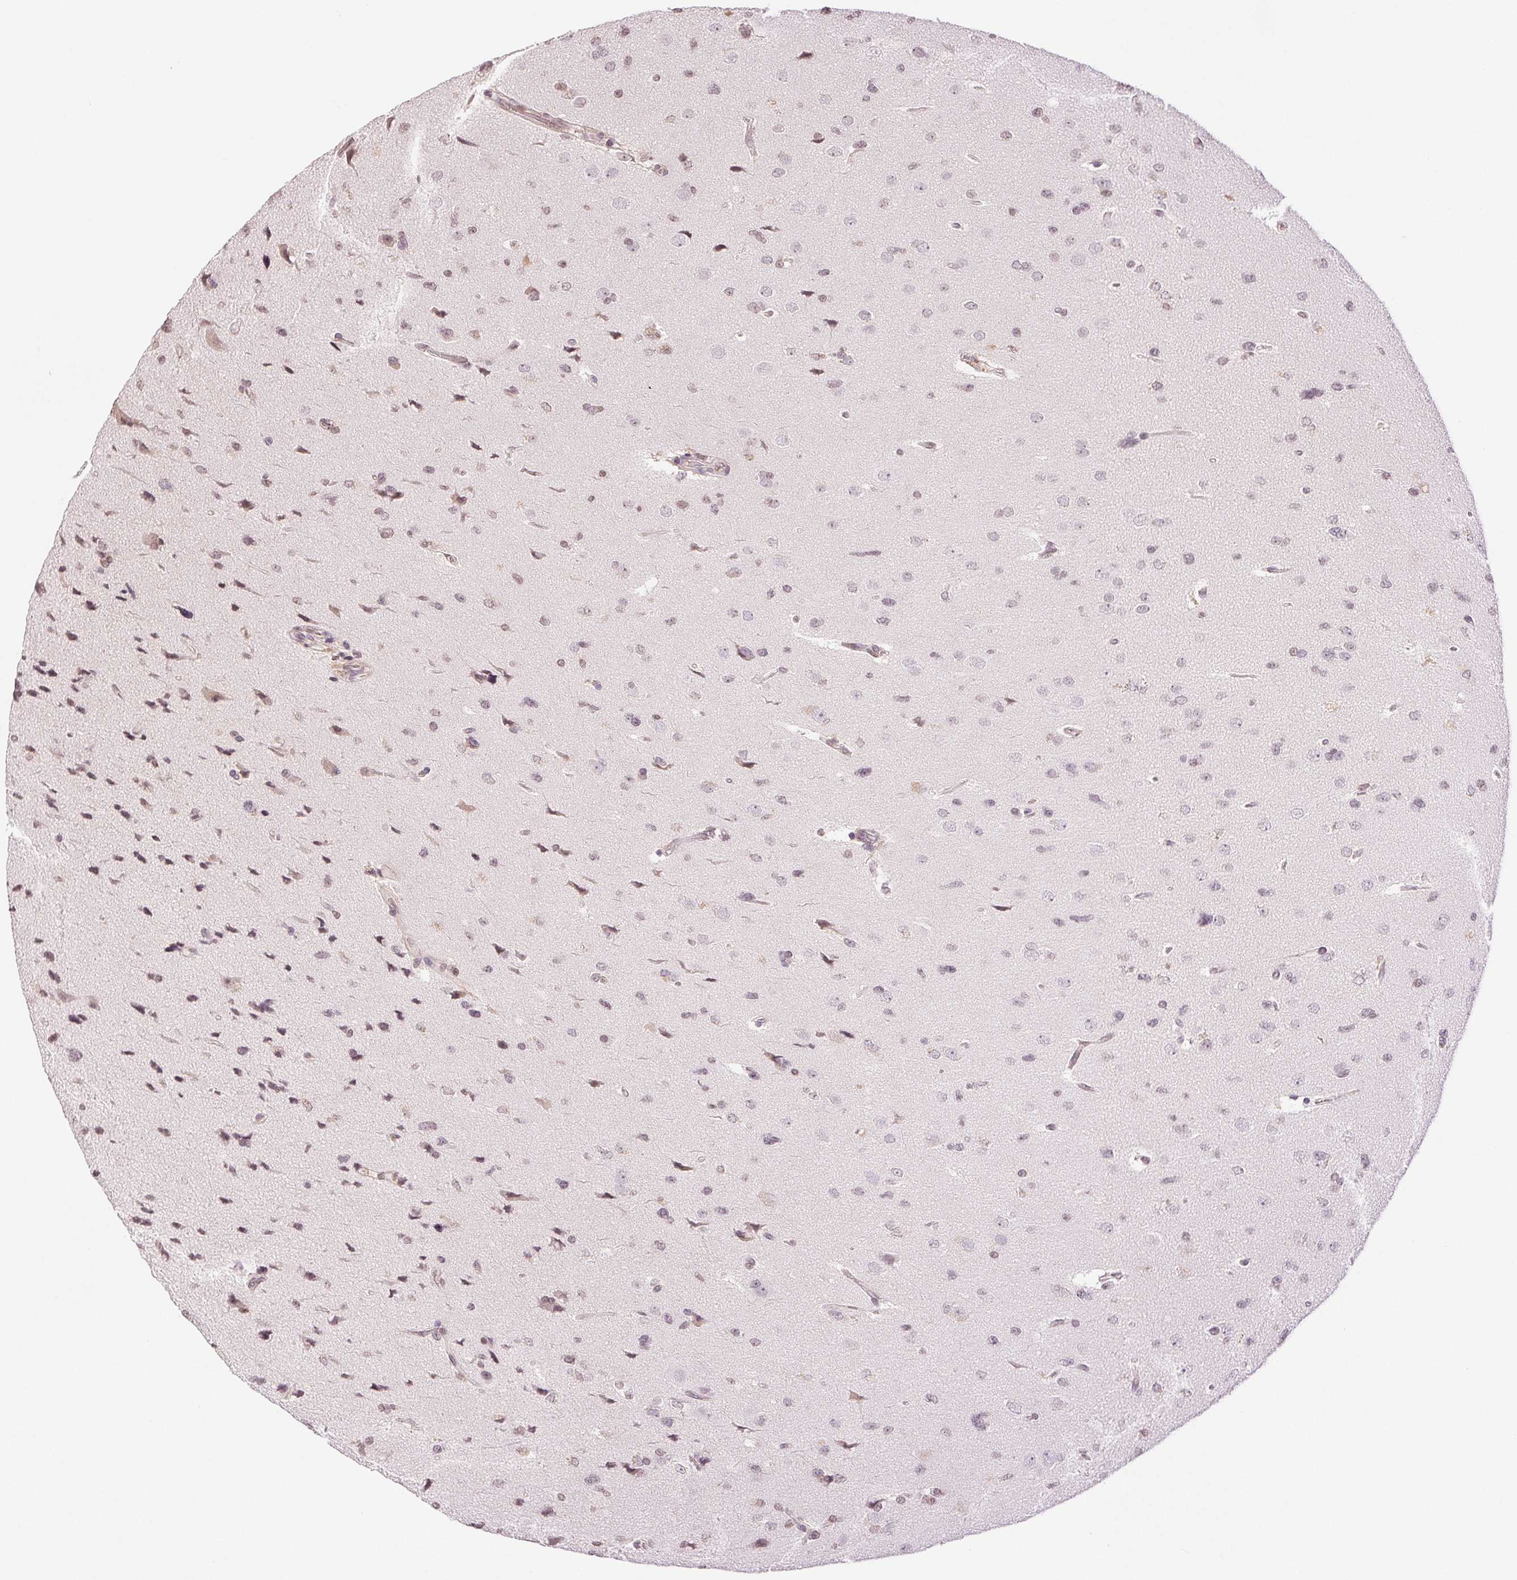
{"staining": {"intensity": "weak", "quantity": "<25%", "location": "nuclear"}, "tissue": "glioma", "cell_type": "Tumor cells", "image_type": "cancer", "snomed": [{"axis": "morphology", "description": "Glioma, malignant, Low grade"}, {"axis": "topography", "description": "Brain"}], "caption": "High magnification brightfield microscopy of malignant glioma (low-grade) stained with DAB (brown) and counterstained with hematoxylin (blue): tumor cells show no significant staining.", "gene": "TNNT3", "patient": {"sex": "female", "age": 55}}